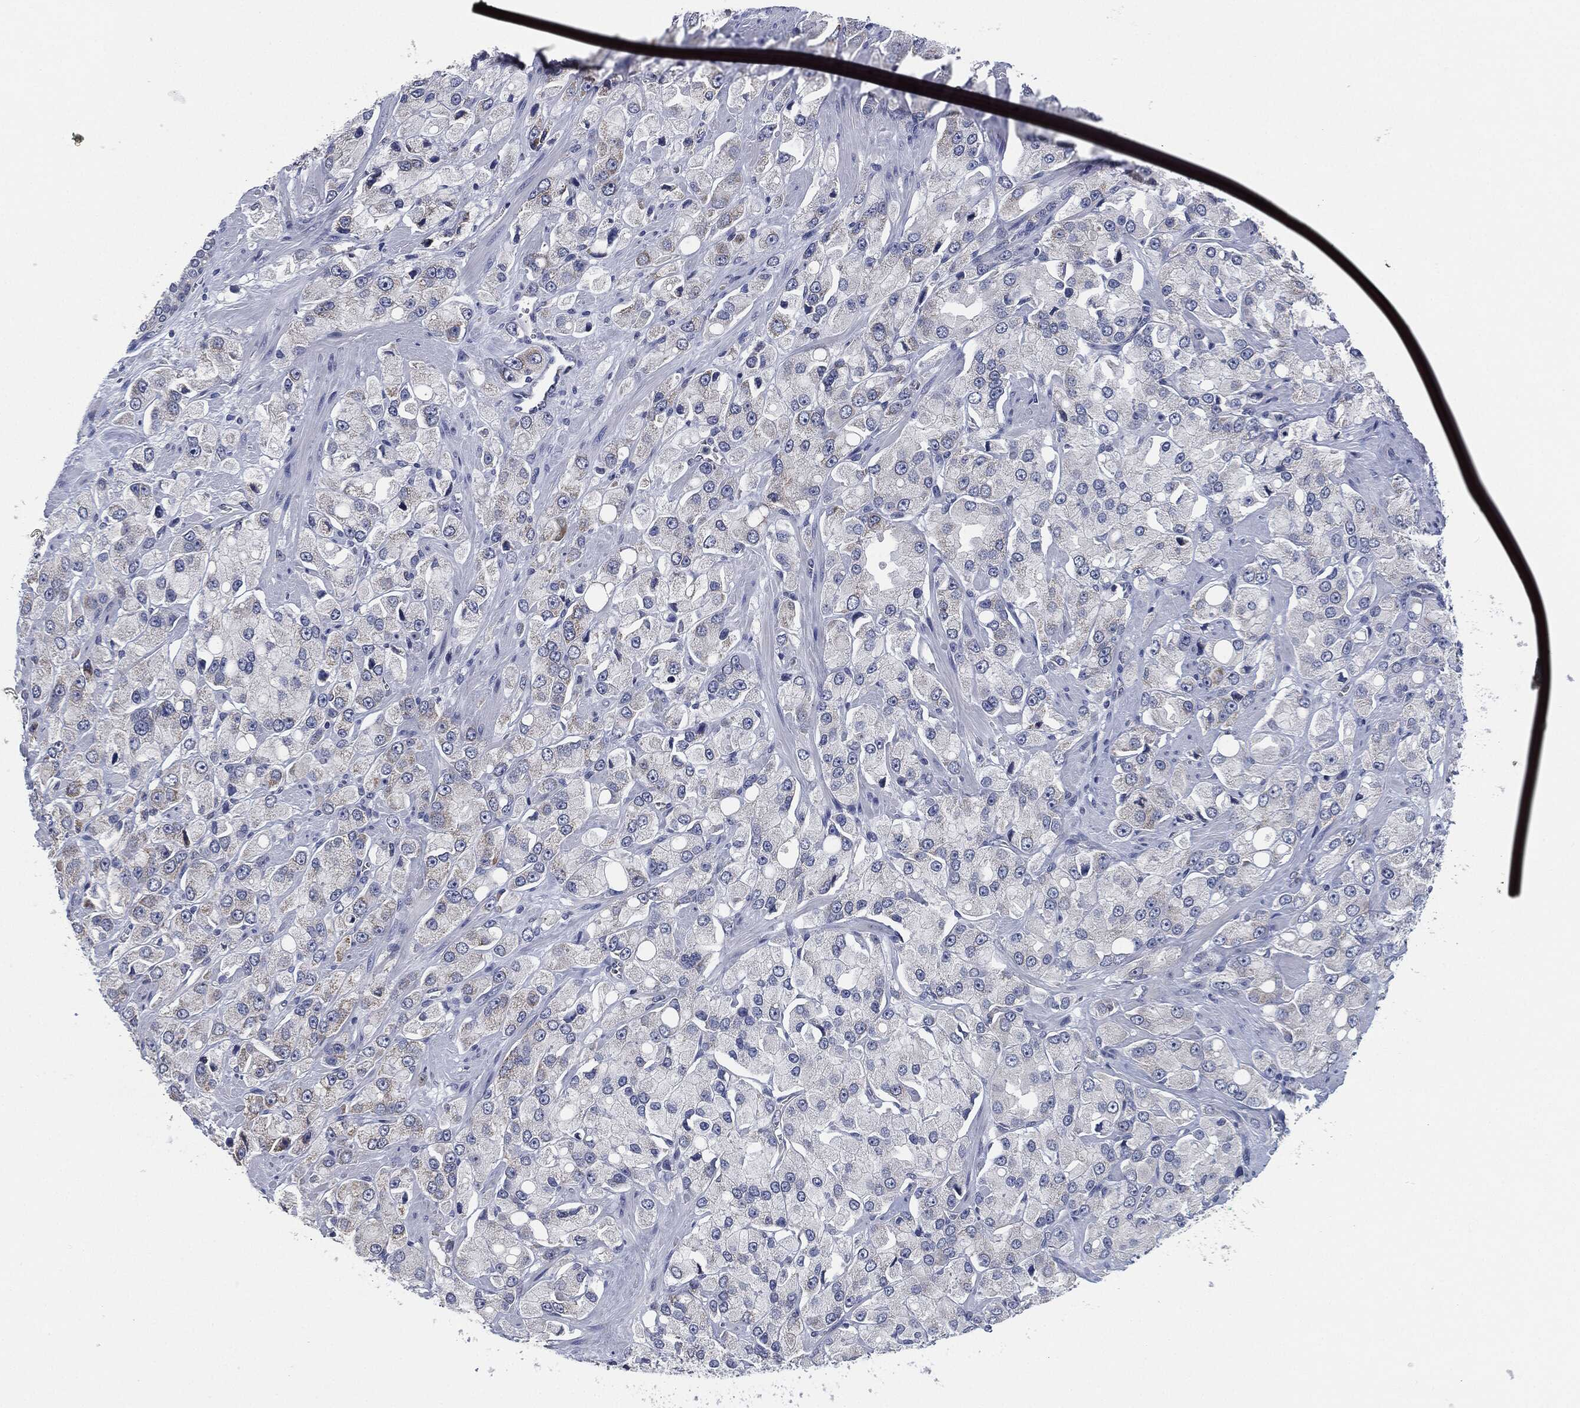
{"staining": {"intensity": "negative", "quantity": "none", "location": "none"}, "tissue": "prostate cancer", "cell_type": "Tumor cells", "image_type": "cancer", "snomed": [{"axis": "morphology", "description": "Adenocarcinoma, NOS"}, {"axis": "topography", "description": "Prostate and seminal vesicle, NOS"}, {"axis": "topography", "description": "Prostate"}], "caption": "Immunohistochemical staining of human prostate cancer displays no significant expression in tumor cells.", "gene": "SIGLEC9", "patient": {"sex": "male", "age": 64}}